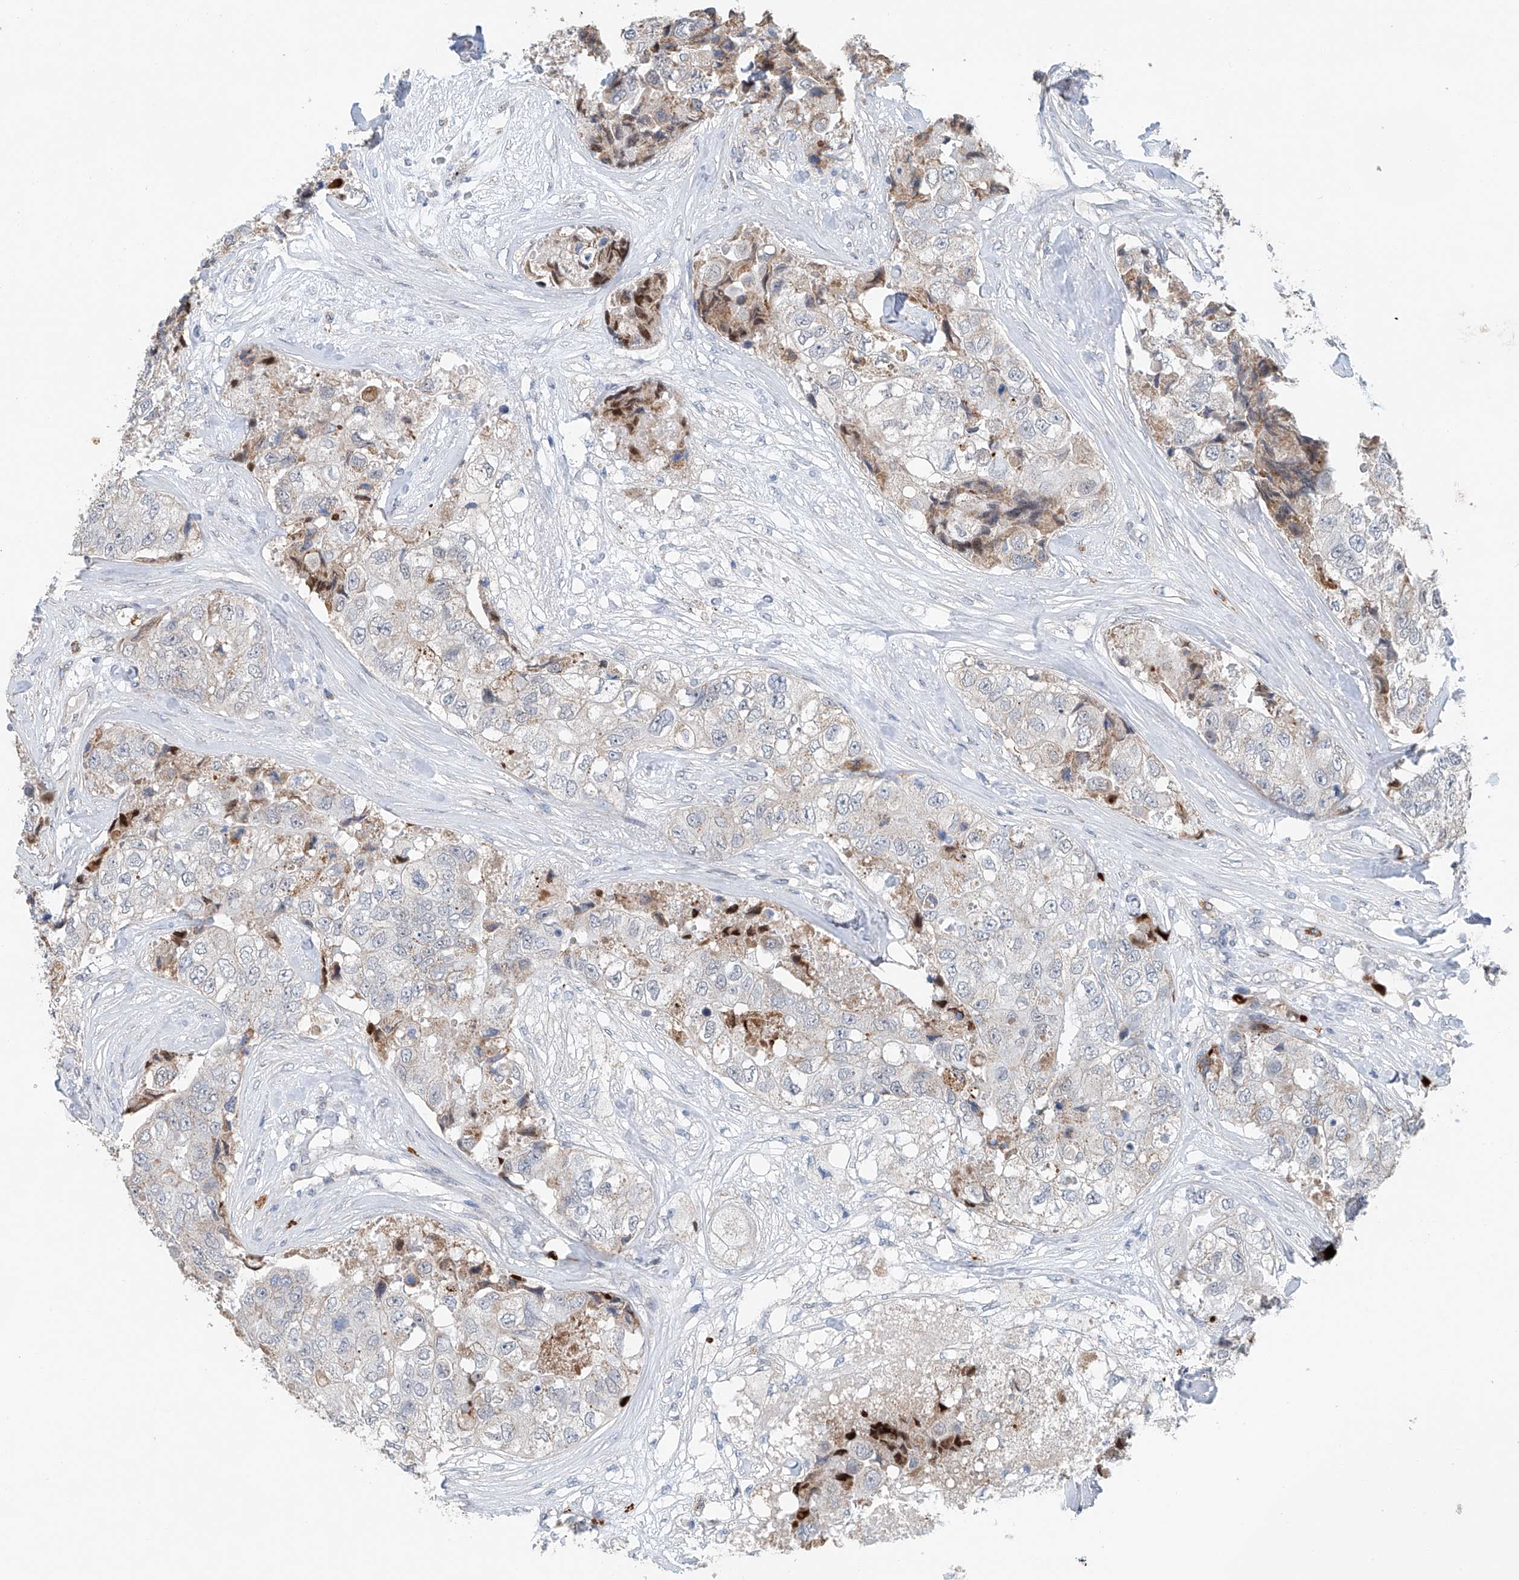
{"staining": {"intensity": "negative", "quantity": "none", "location": "none"}, "tissue": "breast cancer", "cell_type": "Tumor cells", "image_type": "cancer", "snomed": [{"axis": "morphology", "description": "Duct carcinoma"}, {"axis": "topography", "description": "Breast"}], "caption": "Immunohistochemical staining of breast intraductal carcinoma demonstrates no significant positivity in tumor cells.", "gene": "KLF15", "patient": {"sex": "female", "age": 62}}